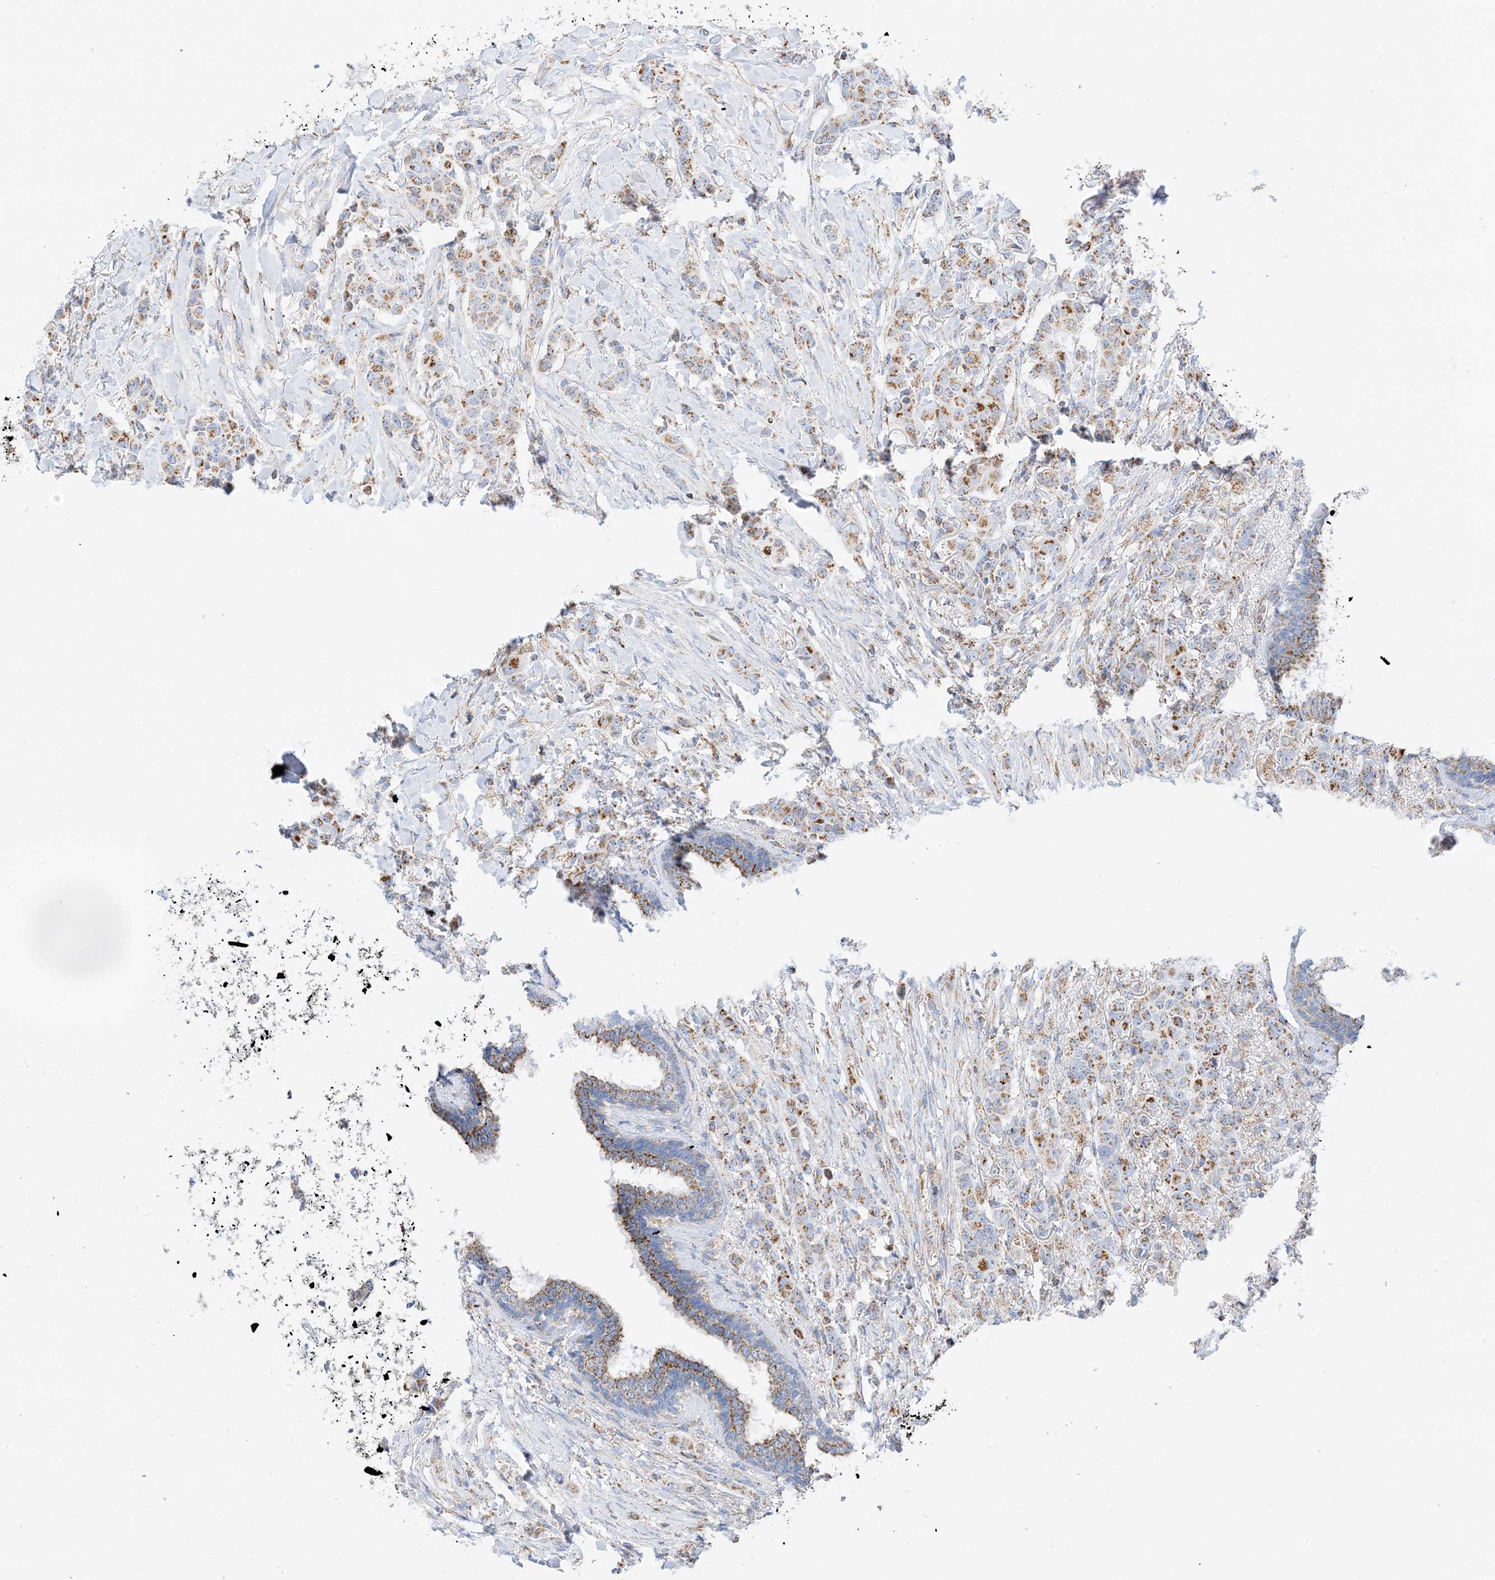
{"staining": {"intensity": "moderate", "quantity": ">75%", "location": "cytoplasmic/membranous"}, "tissue": "breast cancer", "cell_type": "Tumor cells", "image_type": "cancer", "snomed": [{"axis": "morphology", "description": "Duct carcinoma"}, {"axis": "topography", "description": "Breast"}], "caption": "This is a micrograph of IHC staining of infiltrating ductal carcinoma (breast), which shows moderate staining in the cytoplasmic/membranous of tumor cells.", "gene": "CAPN13", "patient": {"sex": "female", "age": 40}}